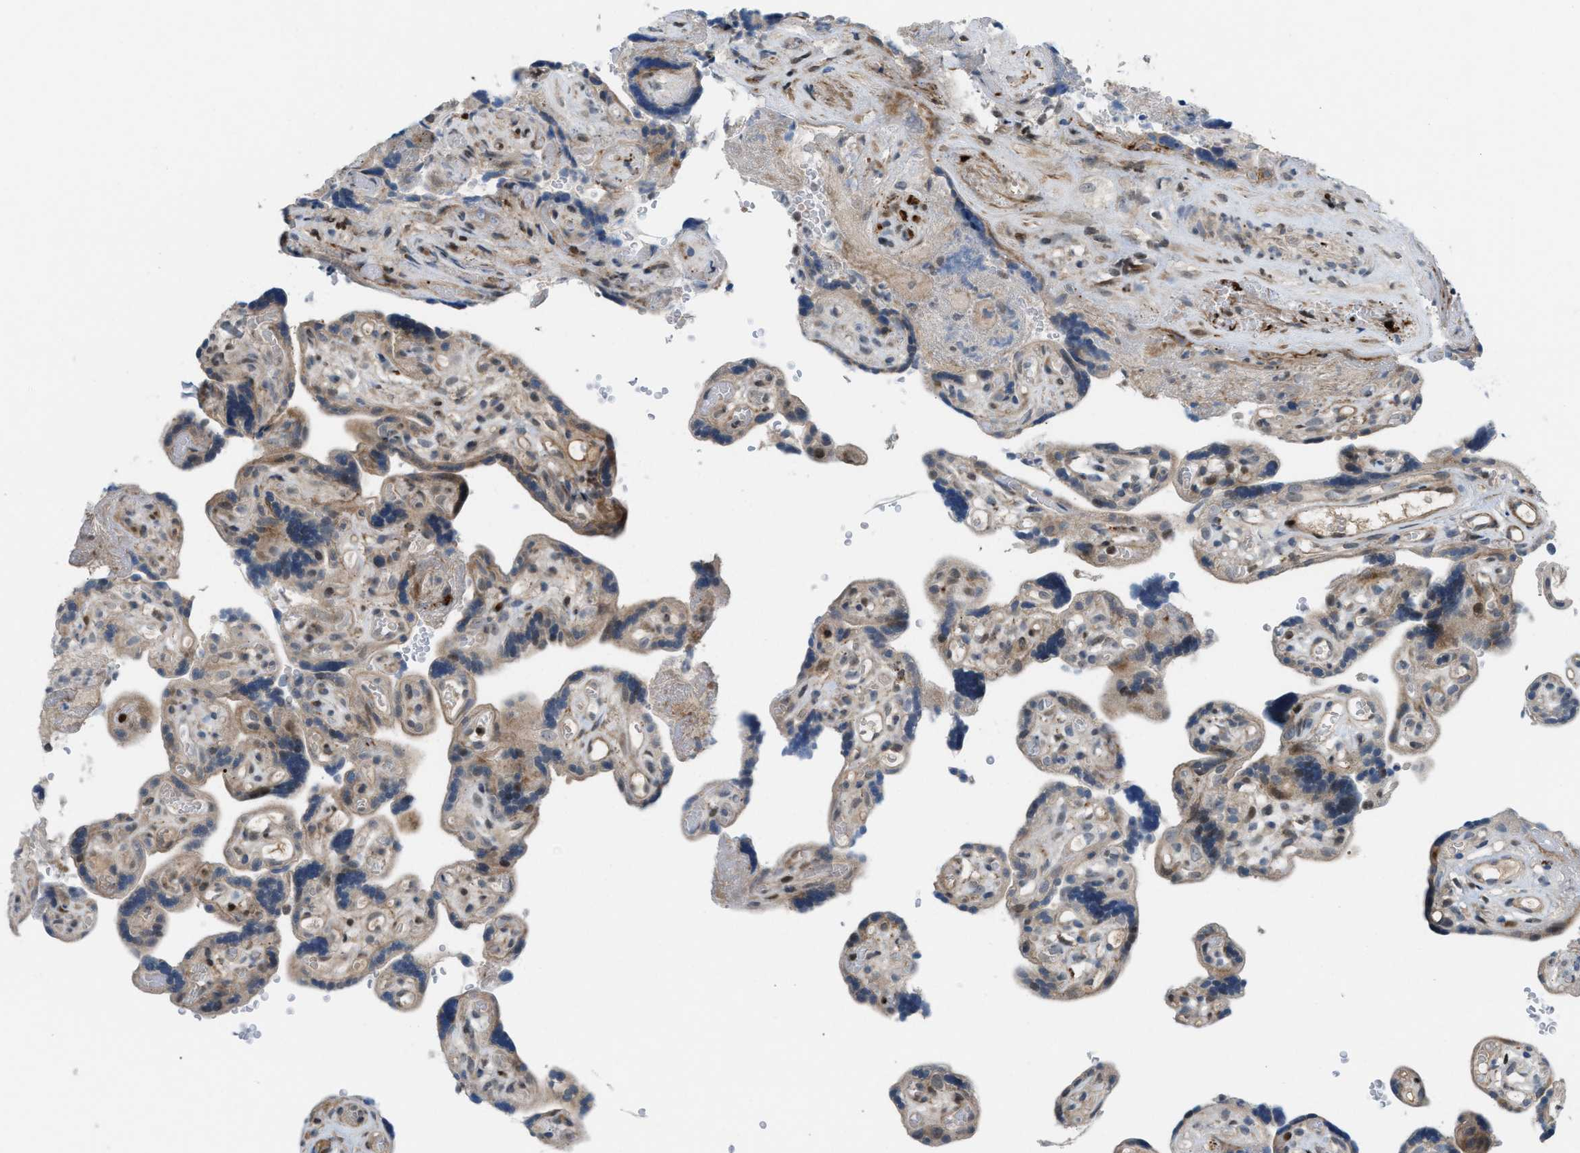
{"staining": {"intensity": "weak", "quantity": "25%-75%", "location": "cytoplasmic/membranous,nuclear"}, "tissue": "placenta", "cell_type": "Trophoblastic cells", "image_type": "normal", "snomed": [{"axis": "morphology", "description": "Normal tissue, NOS"}, {"axis": "topography", "description": "Placenta"}], "caption": "Protein staining exhibits weak cytoplasmic/membranous,nuclear staining in approximately 25%-75% of trophoblastic cells in normal placenta.", "gene": "ZNF276", "patient": {"sex": "female", "age": 30}}